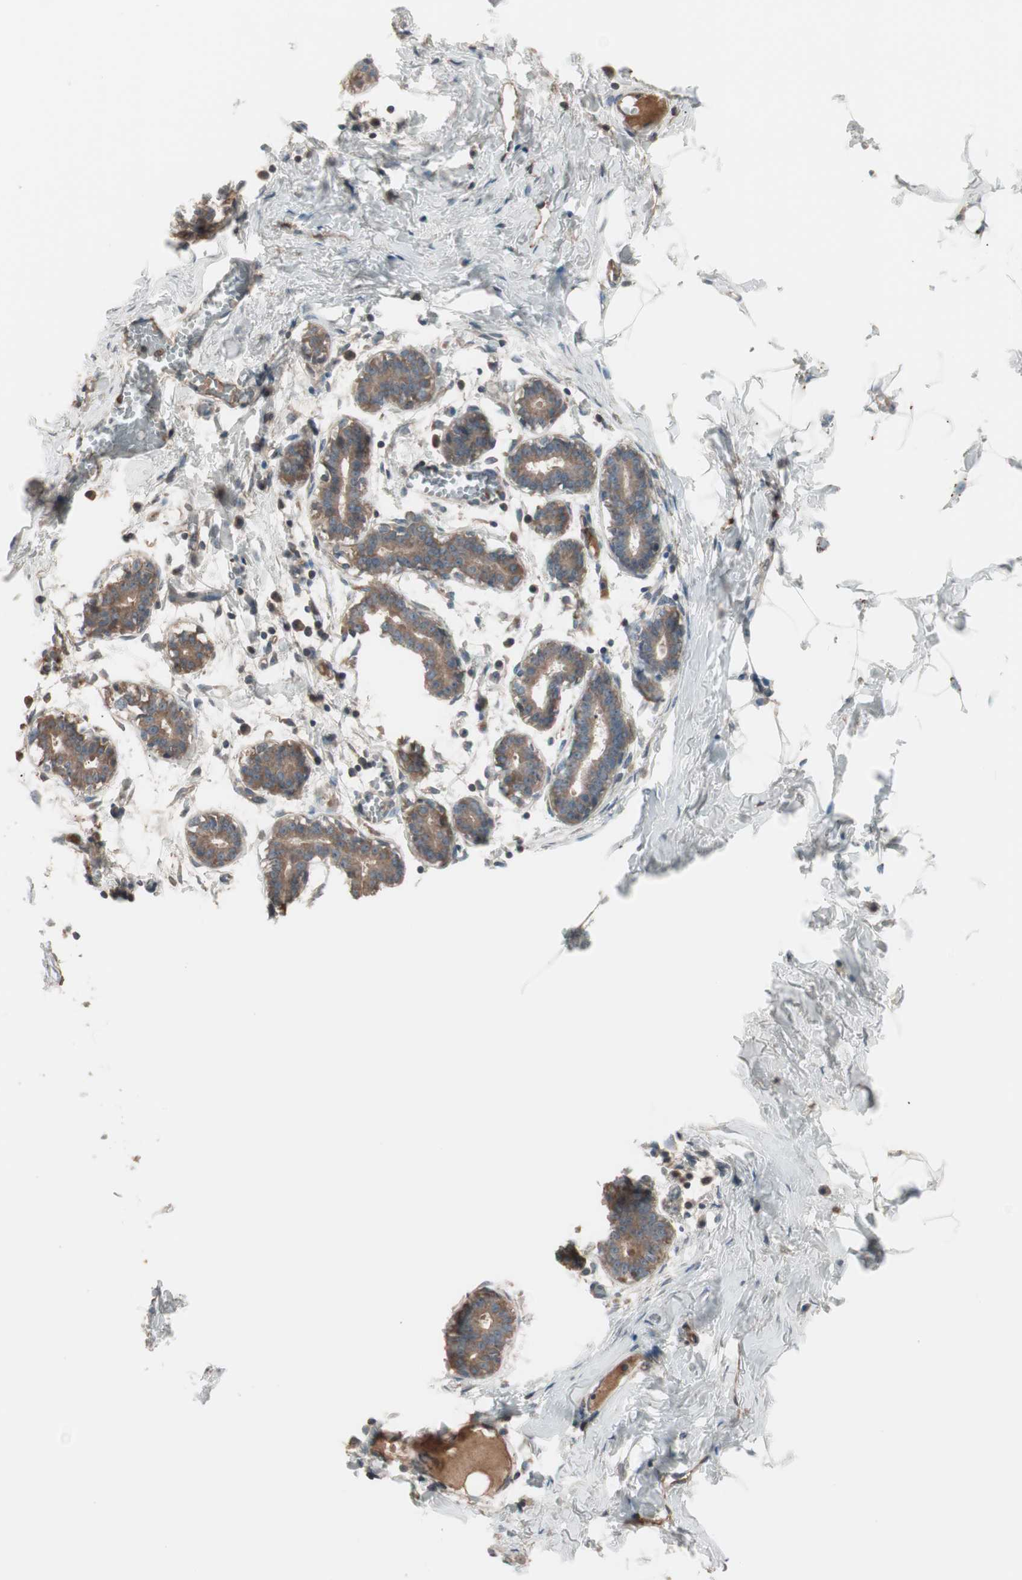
{"staining": {"intensity": "negative", "quantity": "none", "location": "none"}, "tissue": "breast", "cell_type": "Adipocytes", "image_type": "normal", "snomed": [{"axis": "morphology", "description": "Normal tissue, NOS"}, {"axis": "topography", "description": "Breast"}], "caption": "Immunohistochemistry (IHC) image of normal human breast stained for a protein (brown), which exhibits no positivity in adipocytes. (Brightfield microscopy of DAB (3,3'-diaminobenzidine) IHC at high magnification).", "gene": "TFPI", "patient": {"sex": "female", "age": 27}}